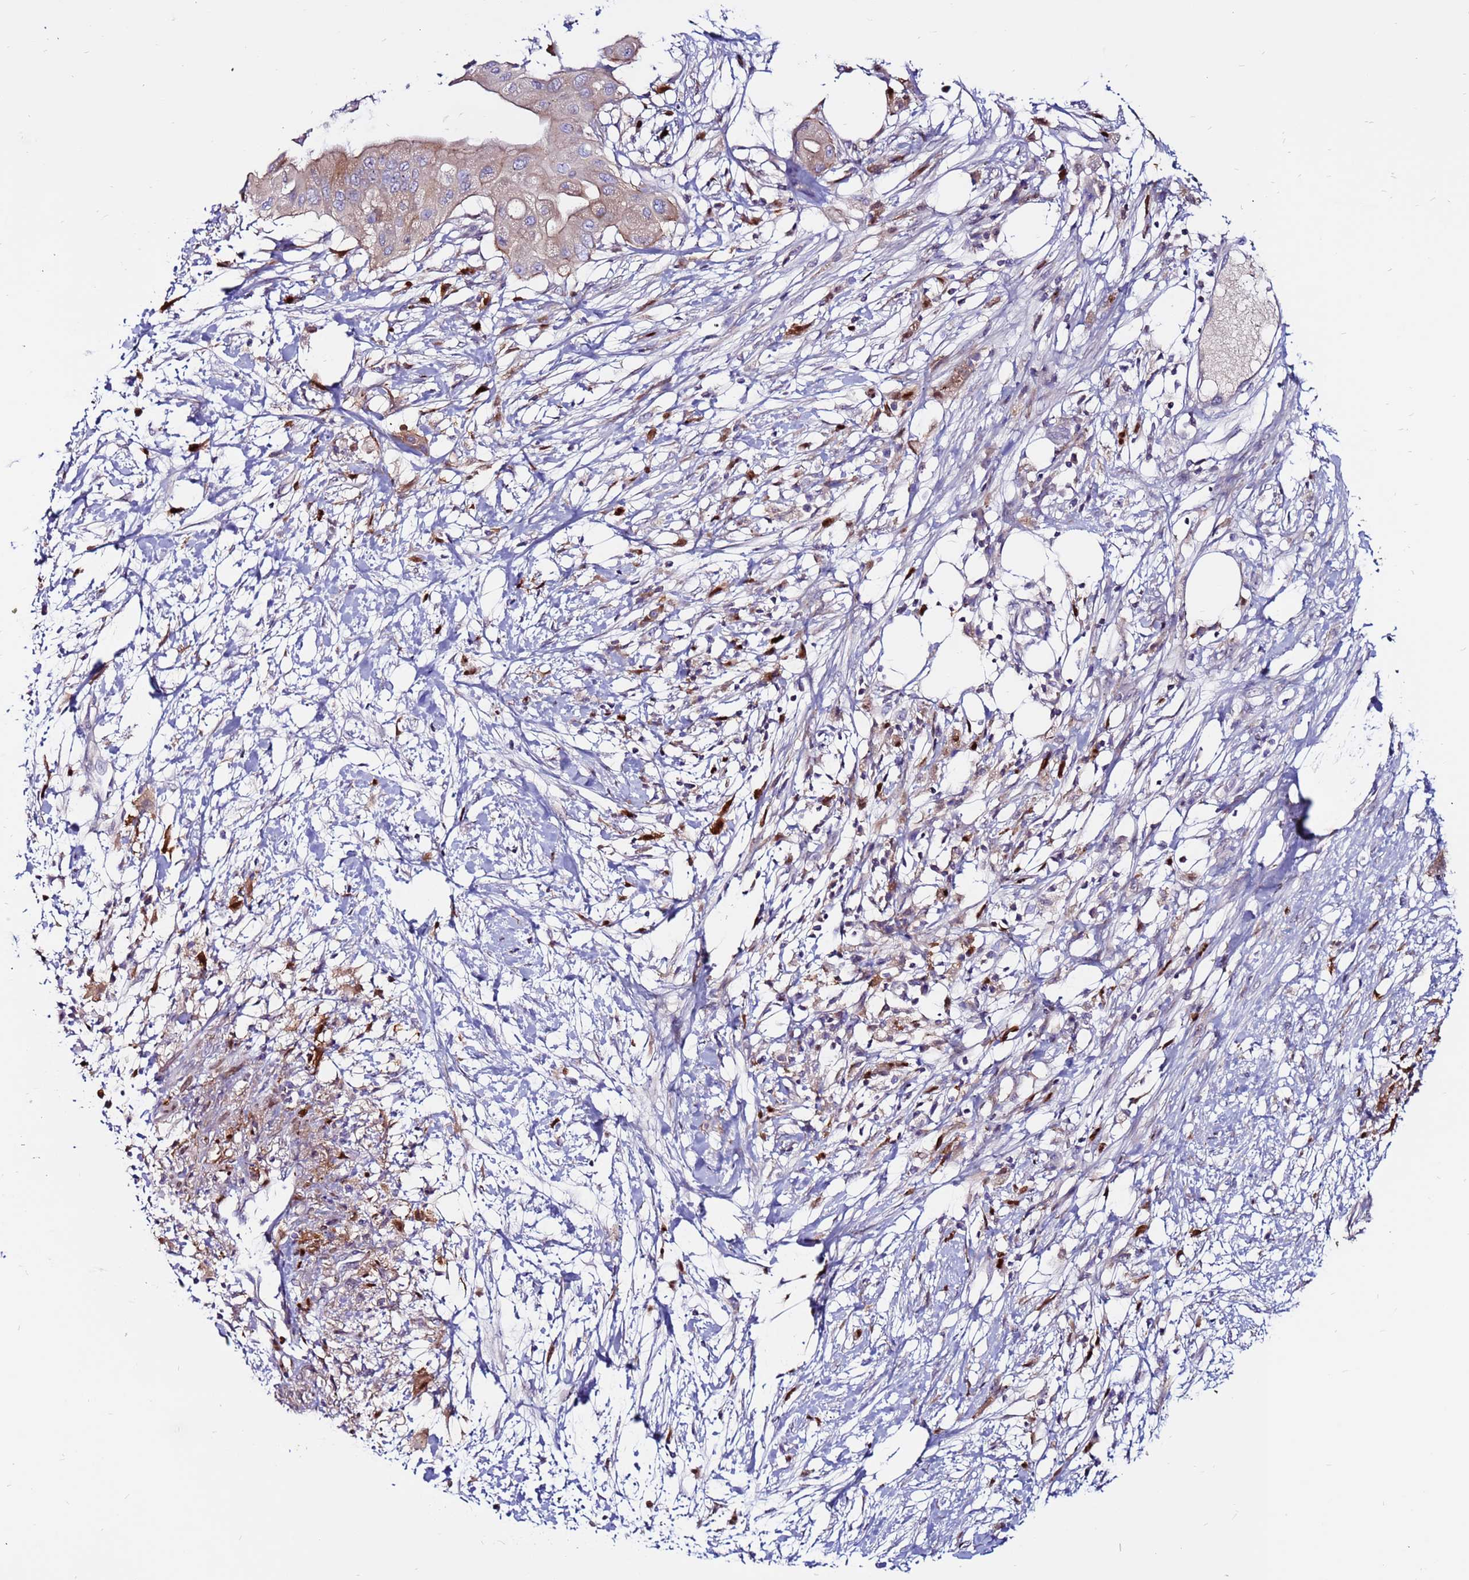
{"staining": {"intensity": "weak", "quantity": "<25%", "location": "cytoplasmic/membranous"}, "tissue": "pancreatic cancer", "cell_type": "Tumor cells", "image_type": "cancer", "snomed": [{"axis": "morphology", "description": "Adenocarcinoma, NOS"}, {"axis": "topography", "description": "Pancreas"}], "caption": "Pancreatic adenocarcinoma was stained to show a protein in brown. There is no significant expression in tumor cells. (DAB (3,3'-diaminobenzidine) immunohistochemistry visualized using brightfield microscopy, high magnification).", "gene": "CCDC71", "patient": {"sex": "male", "age": 68}}